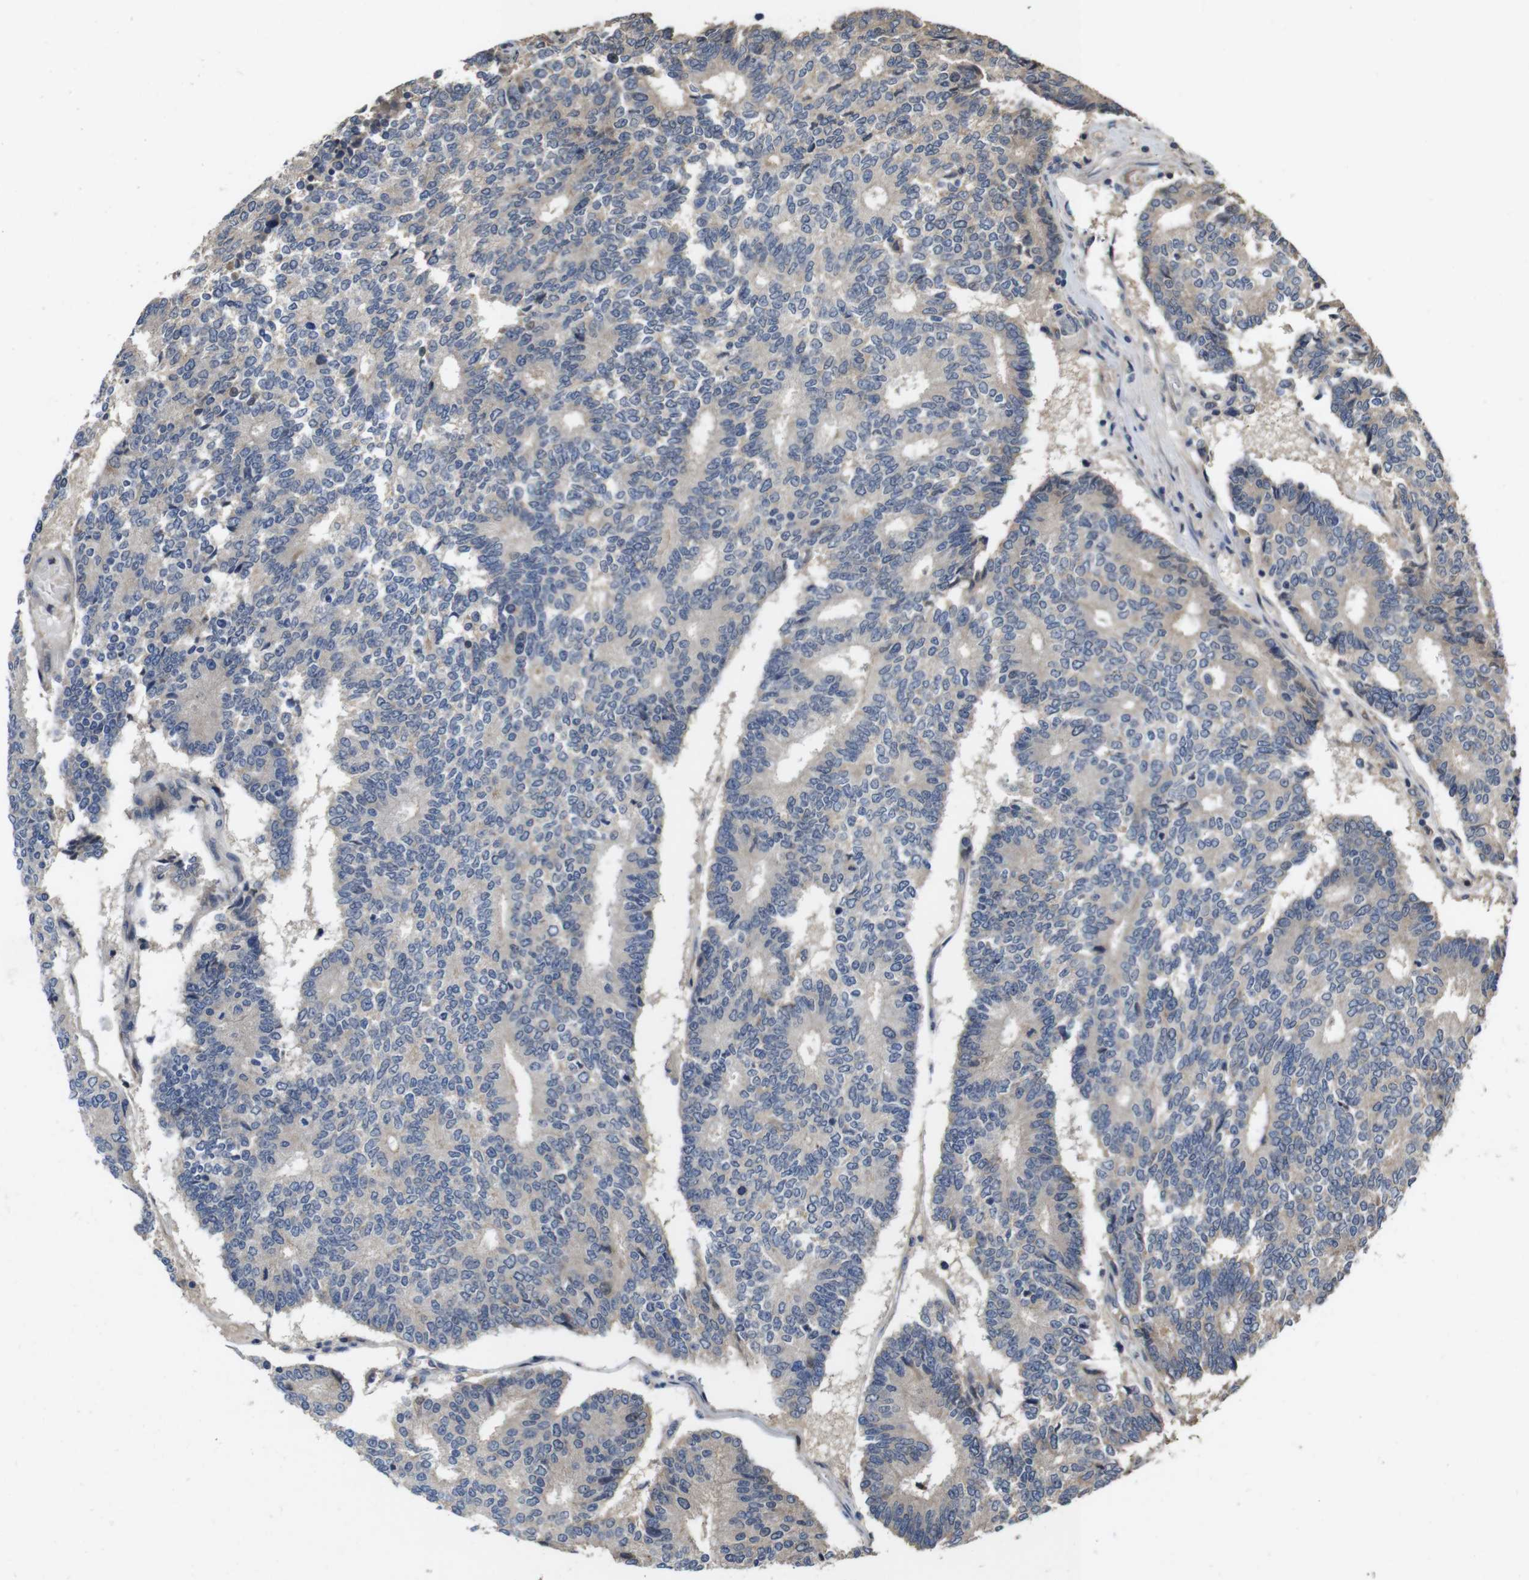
{"staining": {"intensity": "weak", "quantity": "<25%", "location": "cytoplasmic/membranous"}, "tissue": "prostate cancer", "cell_type": "Tumor cells", "image_type": "cancer", "snomed": [{"axis": "morphology", "description": "Normal tissue, NOS"}, {"axis": "morphology", "description": "Adenocarcinoma, High grade"}, {"axis": "topography", "description": "Prostate"}, {"axis": "topography", "description": "Seminal veicle"}], "caption": "An image of prostate high-grade adenocarcinoma stained for a protein reveals no brown staining in tumor cells.", "gene": "PCDHB10", "patient": {"sex": "male", "age": 55}}